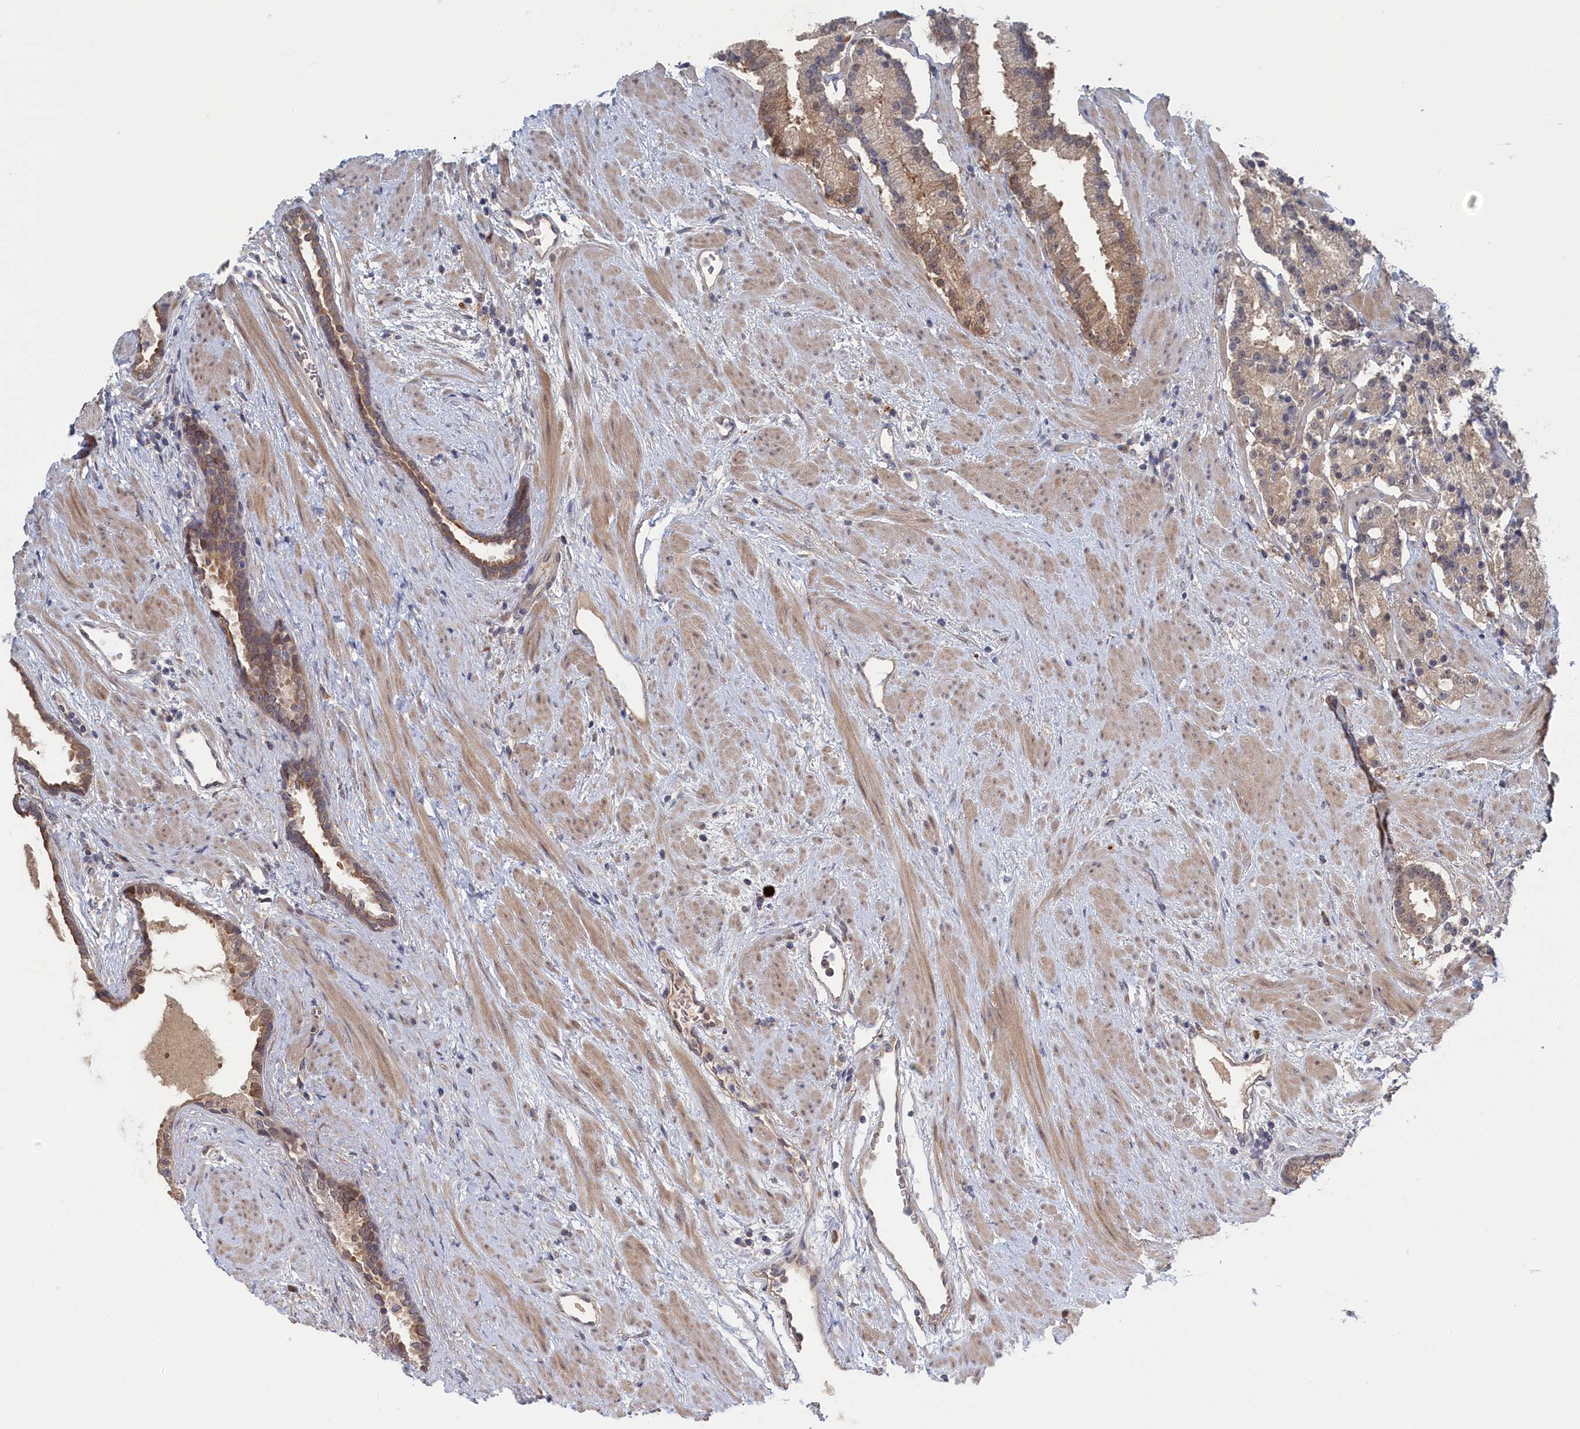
{"staining": {"intensity": "weak", "quantity": "25%-75%", "location": "cytoplasmic/membranous"}, "tissue": "prostate cancer", "cell_type": "Tumor cells", "image_type": "cancer", "snomed": [{"axis": "morphology", "description": "Adenocarcinoma, Low grade"}, {"axis": "topography", "description": "Prostate"}], "caption": "Approximately 25%-75% of tumor cells in human prostate cancer (low-grade adenocarcinoma) exhibit weak cytoplasmic/membranous protein staining as visualized by brown immunohistochemical staining.", "gene": "IRGQ", "patient": {"sex": "male", "age": 59}}